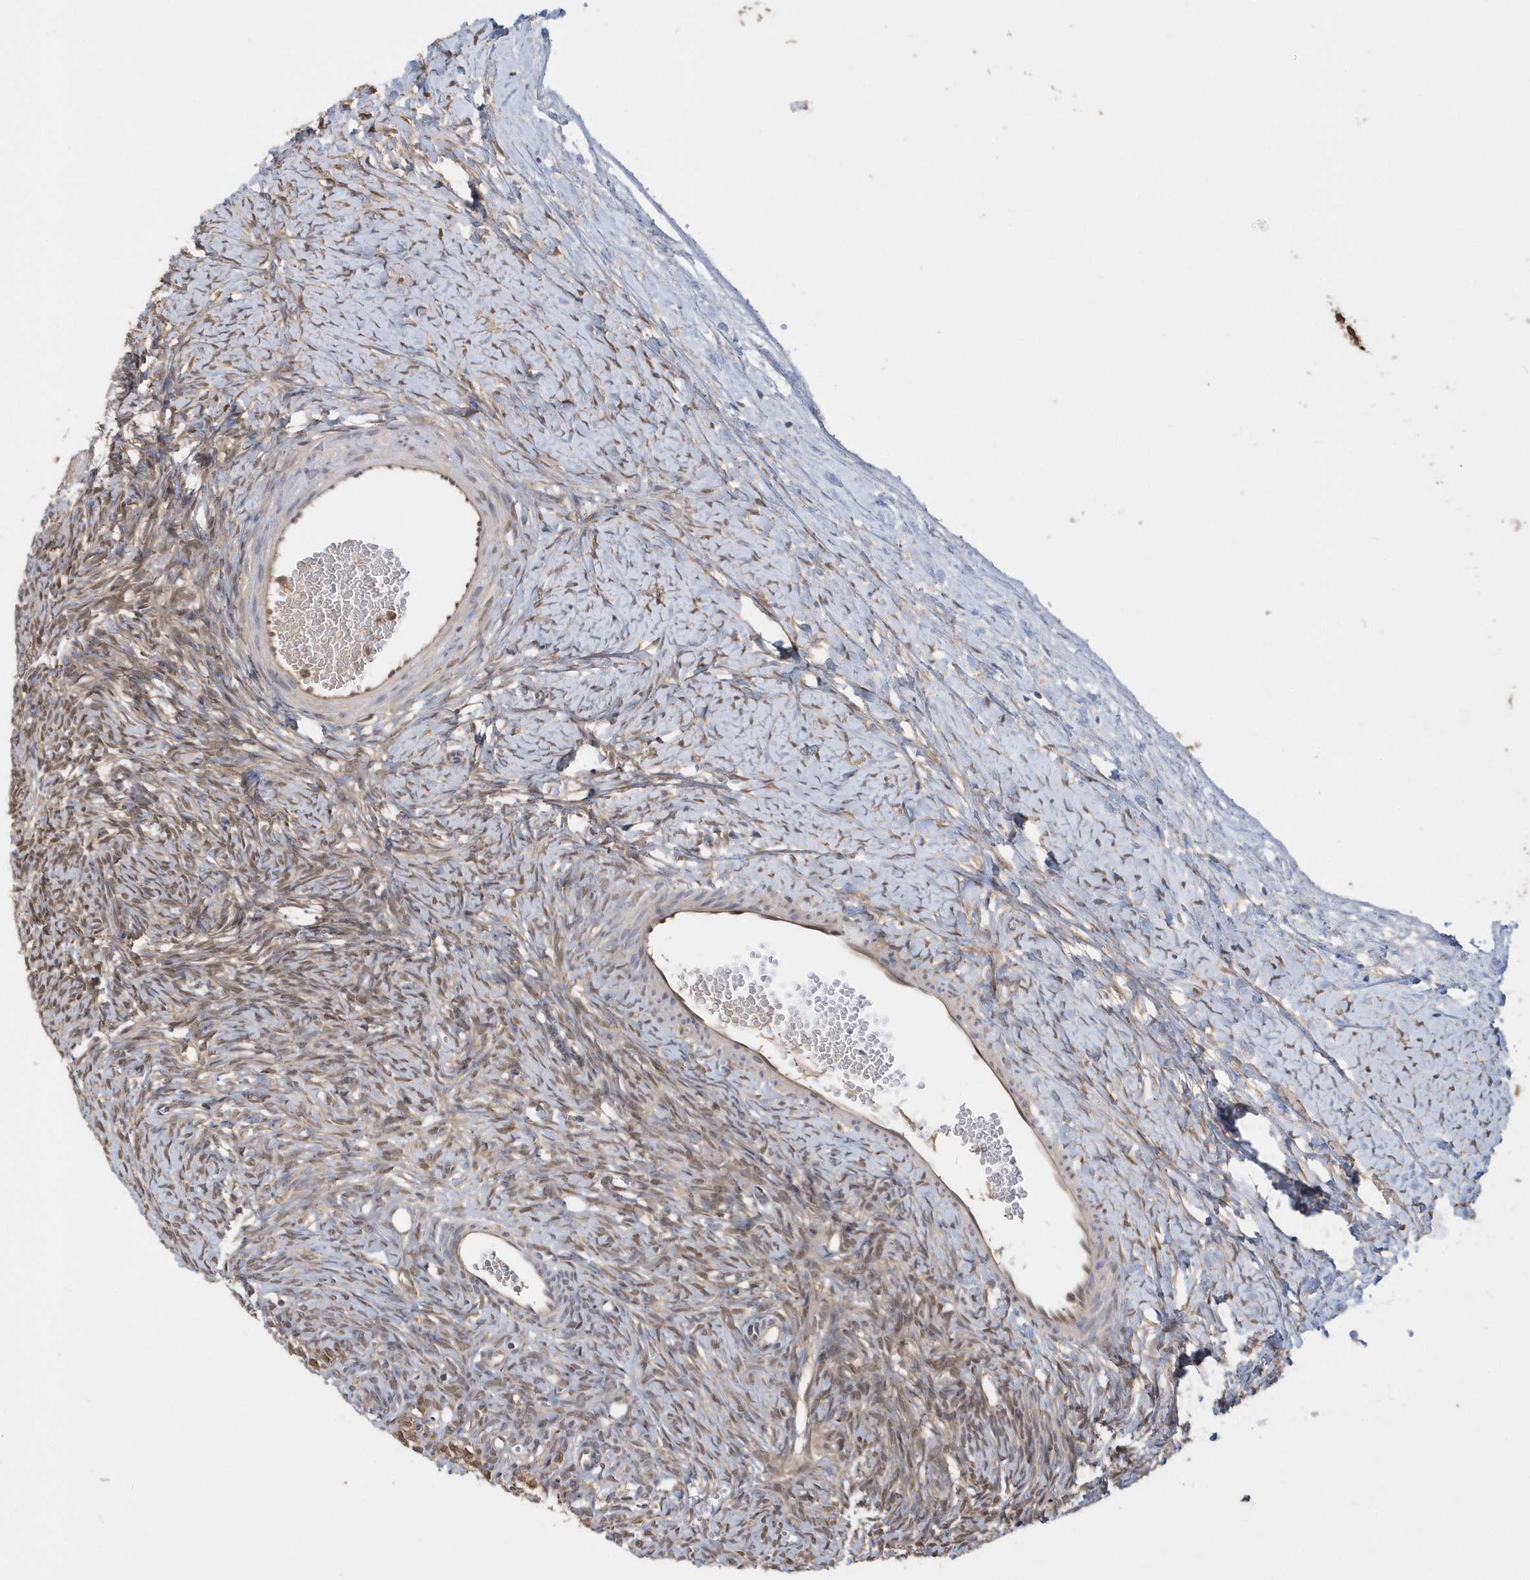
{"staining": {"intensity": "weak", "quantity": "25%-75%", "location": "cytoplasmic/membranous,nuclear"}, "tissue": "ovary", "cell_type": "Ovarian stroma cells", "image_type": "normal", "snomed": [{"axis": "morphology", "description": "Normal tissue, NOS"}, {"axis": "morphology", "description": "Developmental malformation"}, {"axis": "topography", "description": "Ovary"}], "caption": "Immunohistochemistry micrograph of normal human ovary stained for a protein (brown), which exhibits low levels of weak cytoplasmic/membranous,nuclear expression in approximately 25%-75% of ovarian stroma cells.", "gene": "RPEL1", "patient": {"sex": "female", "age": 39}}